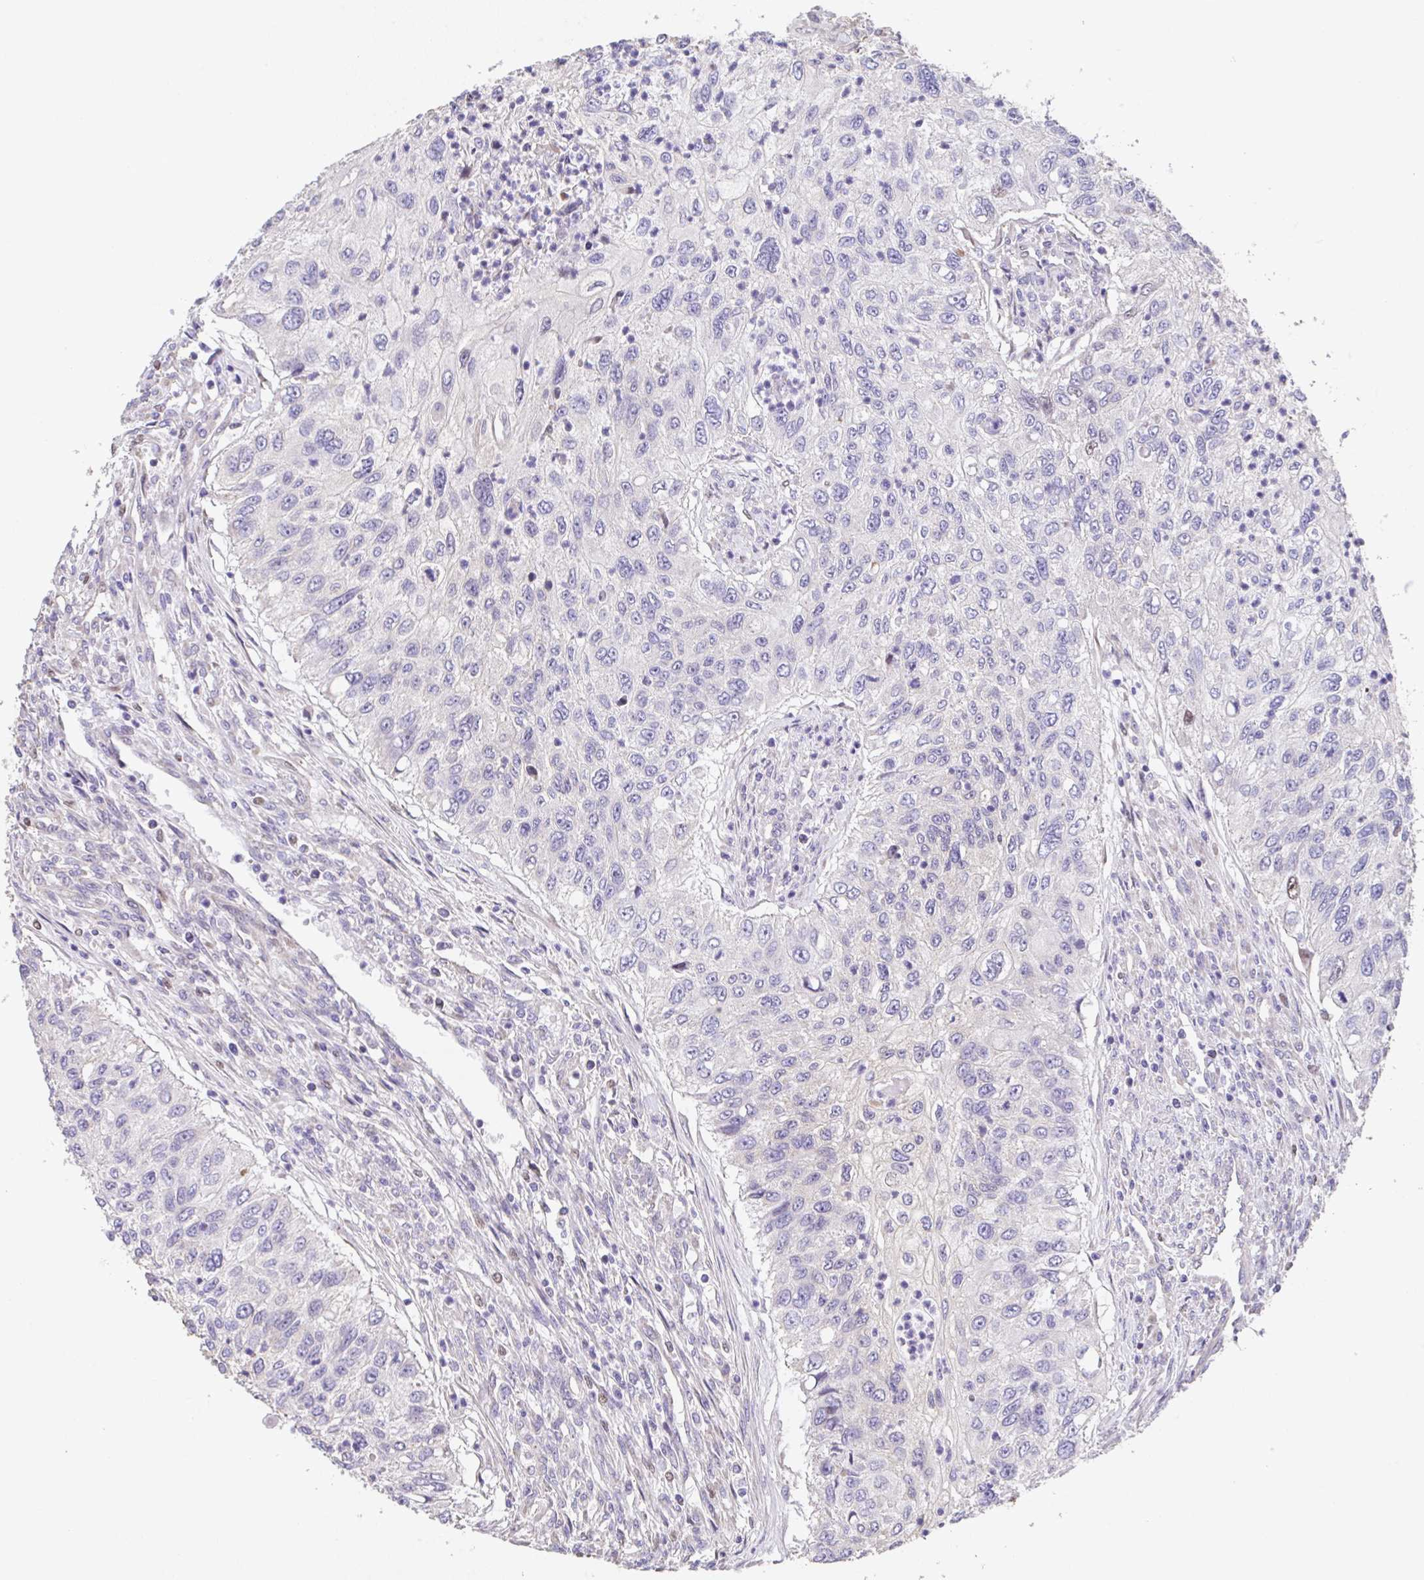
{"staining": {"intensity": "negative", "quantity": "none", "location": "none"}, "tissue": "urothelial cancer", "cell_type": "Tumor cells", "image_type": "cancer", "snomed": [{"axis": "morphology", "description": "Urothelial carcinoma, High grade"}, {"axis": "topography", "description": "Urinary bladder"}], "caption": "Immunohistochemistry (IHC) of urothelial carcinoma (high-grade) displays no staining in tumor cells.", "gene": "RUNDC3B", "patient": {"sex": "female", "age": 60}}